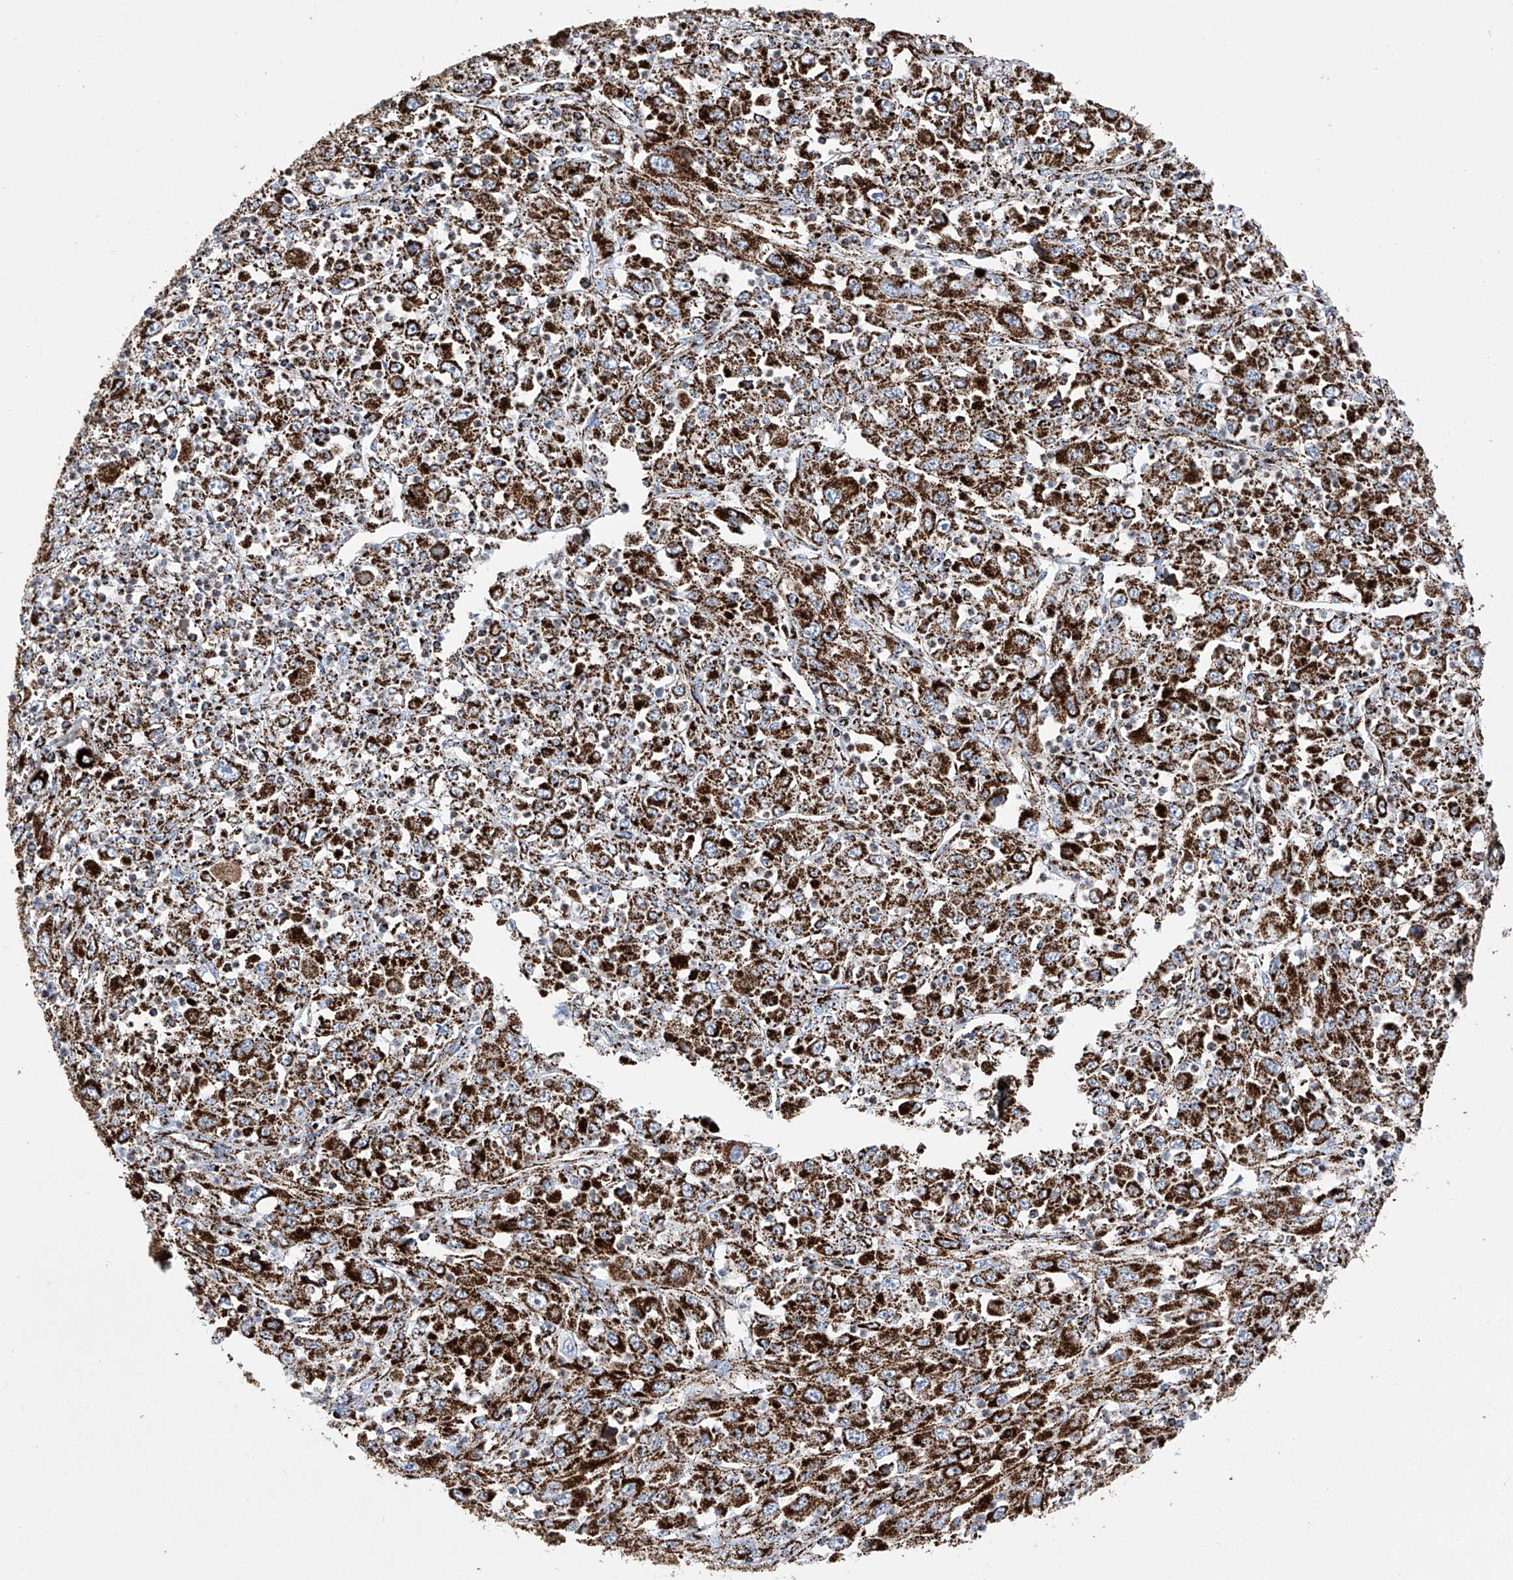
{"staining": {"intensity": "strong", "quantity": ">75%", "location": "cytoplasmic/membranous"}, "tissue": "melanoma", "cell_type": "Tumor cells", "image_type": "cancer", "snomed": [{"axis": "morphology", "description": "Malignant melanoma, Metastatic site"}, {"axis": "topography", "description": "Skin"}], "caption": "Strong cytoplasmic/membranous staining for a protein is present in approximately >75% of tumor cells of malignant melanoma (metastatic site) using immunohistochemistry.", "gene": "ATP5PF", "patient": {"sex": "female", "age": 56}}